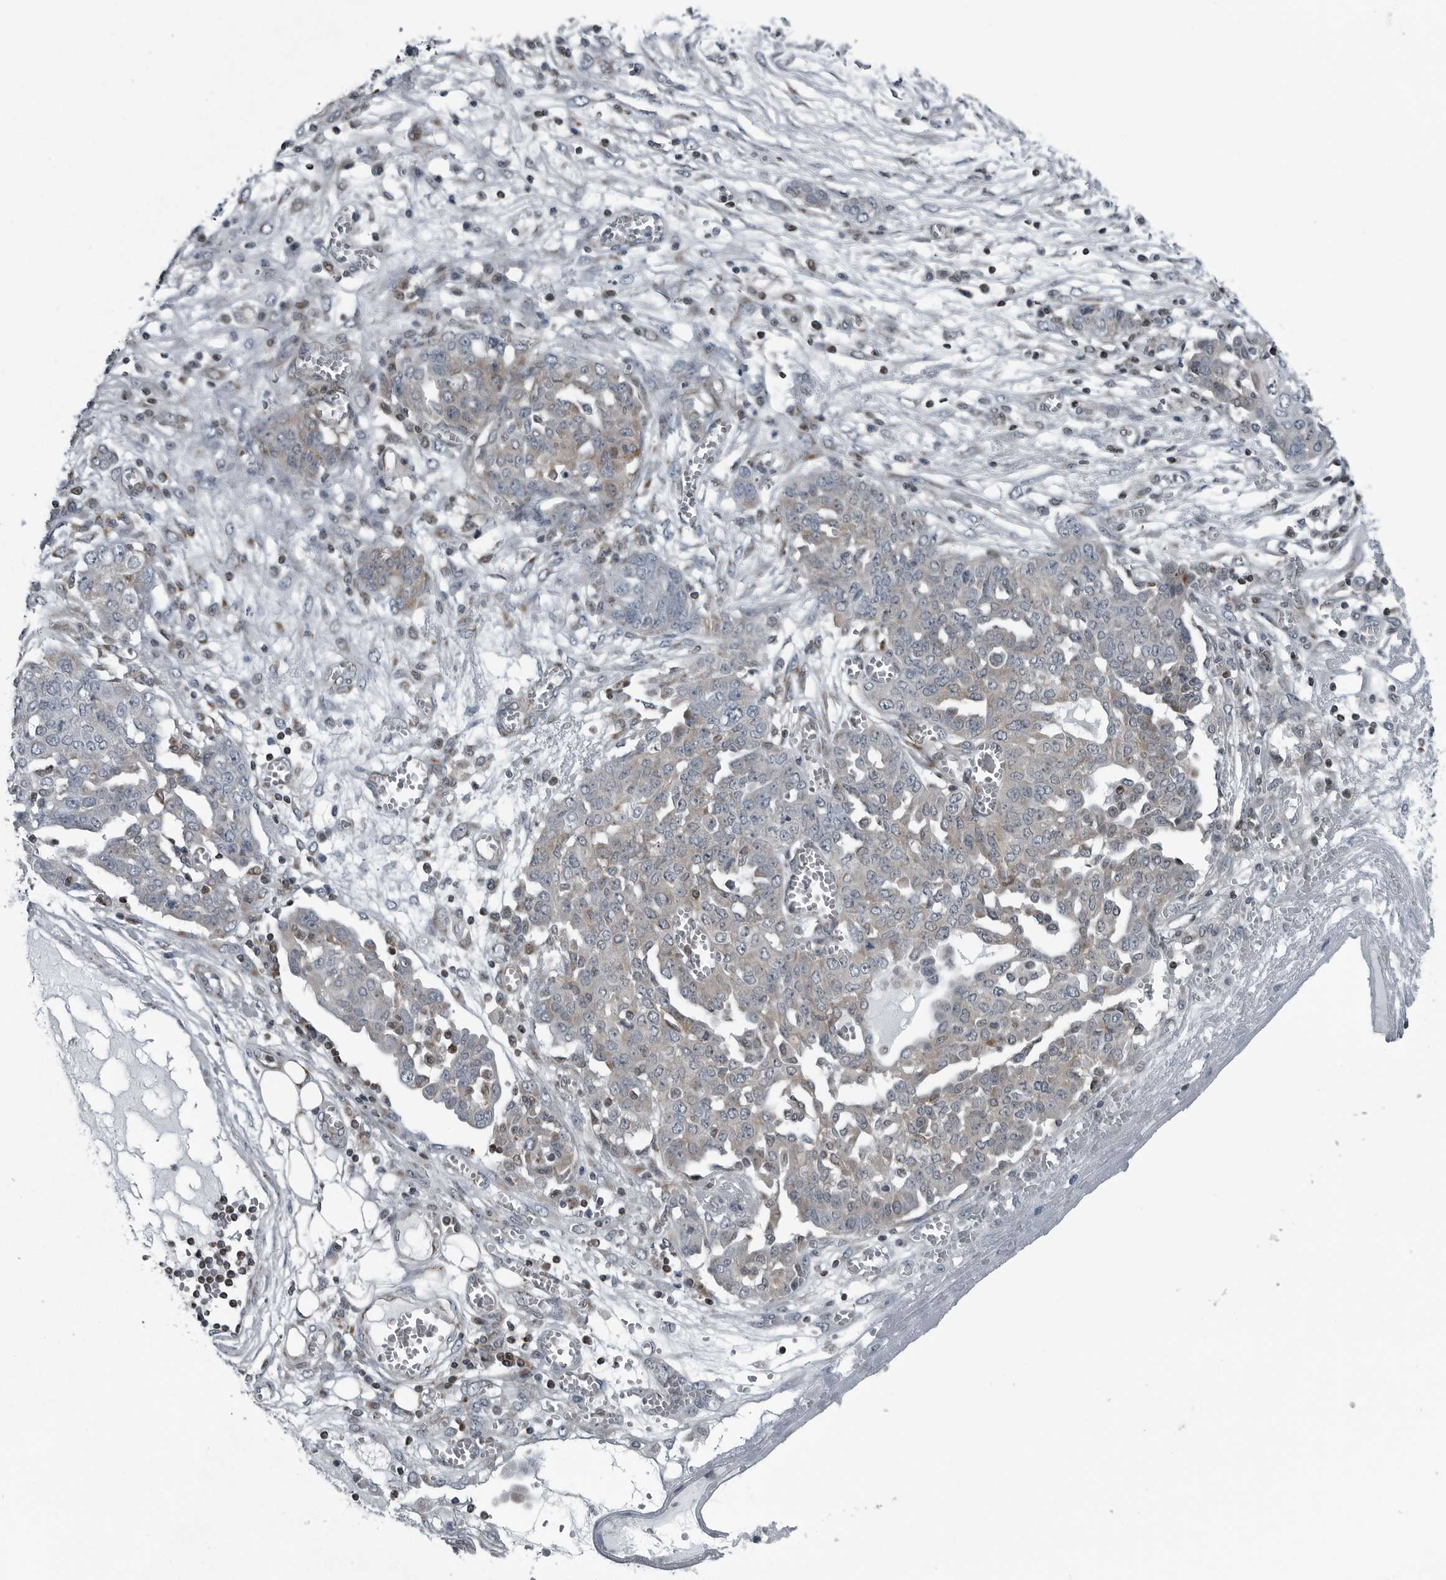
{"staining": {"intensity": "weak", "quantity": "<25%", "location": "cytoplasmic/membranous"}, "tissue": "ovarian cancer", "cell_type": "Tumor cells", "image_type": "cancer", "snomed": [{"axis": "morphology", "description": "Cystadenocarcinoma, serous, NOS"}, {"axis": "topography", "description": "Soft tissue"}, {"axis": "topography", "description": "Ovary"}], "caption": "A high-resolution image shows immunohistochemistry staining of ovarian serous cystadenocarcinoma, which displays no significant positivity in tumor cells. (IHC, brightfield microscopy, high magnification).", "gene": "GAK", "patient": {"sex": "female", "age": 57}}